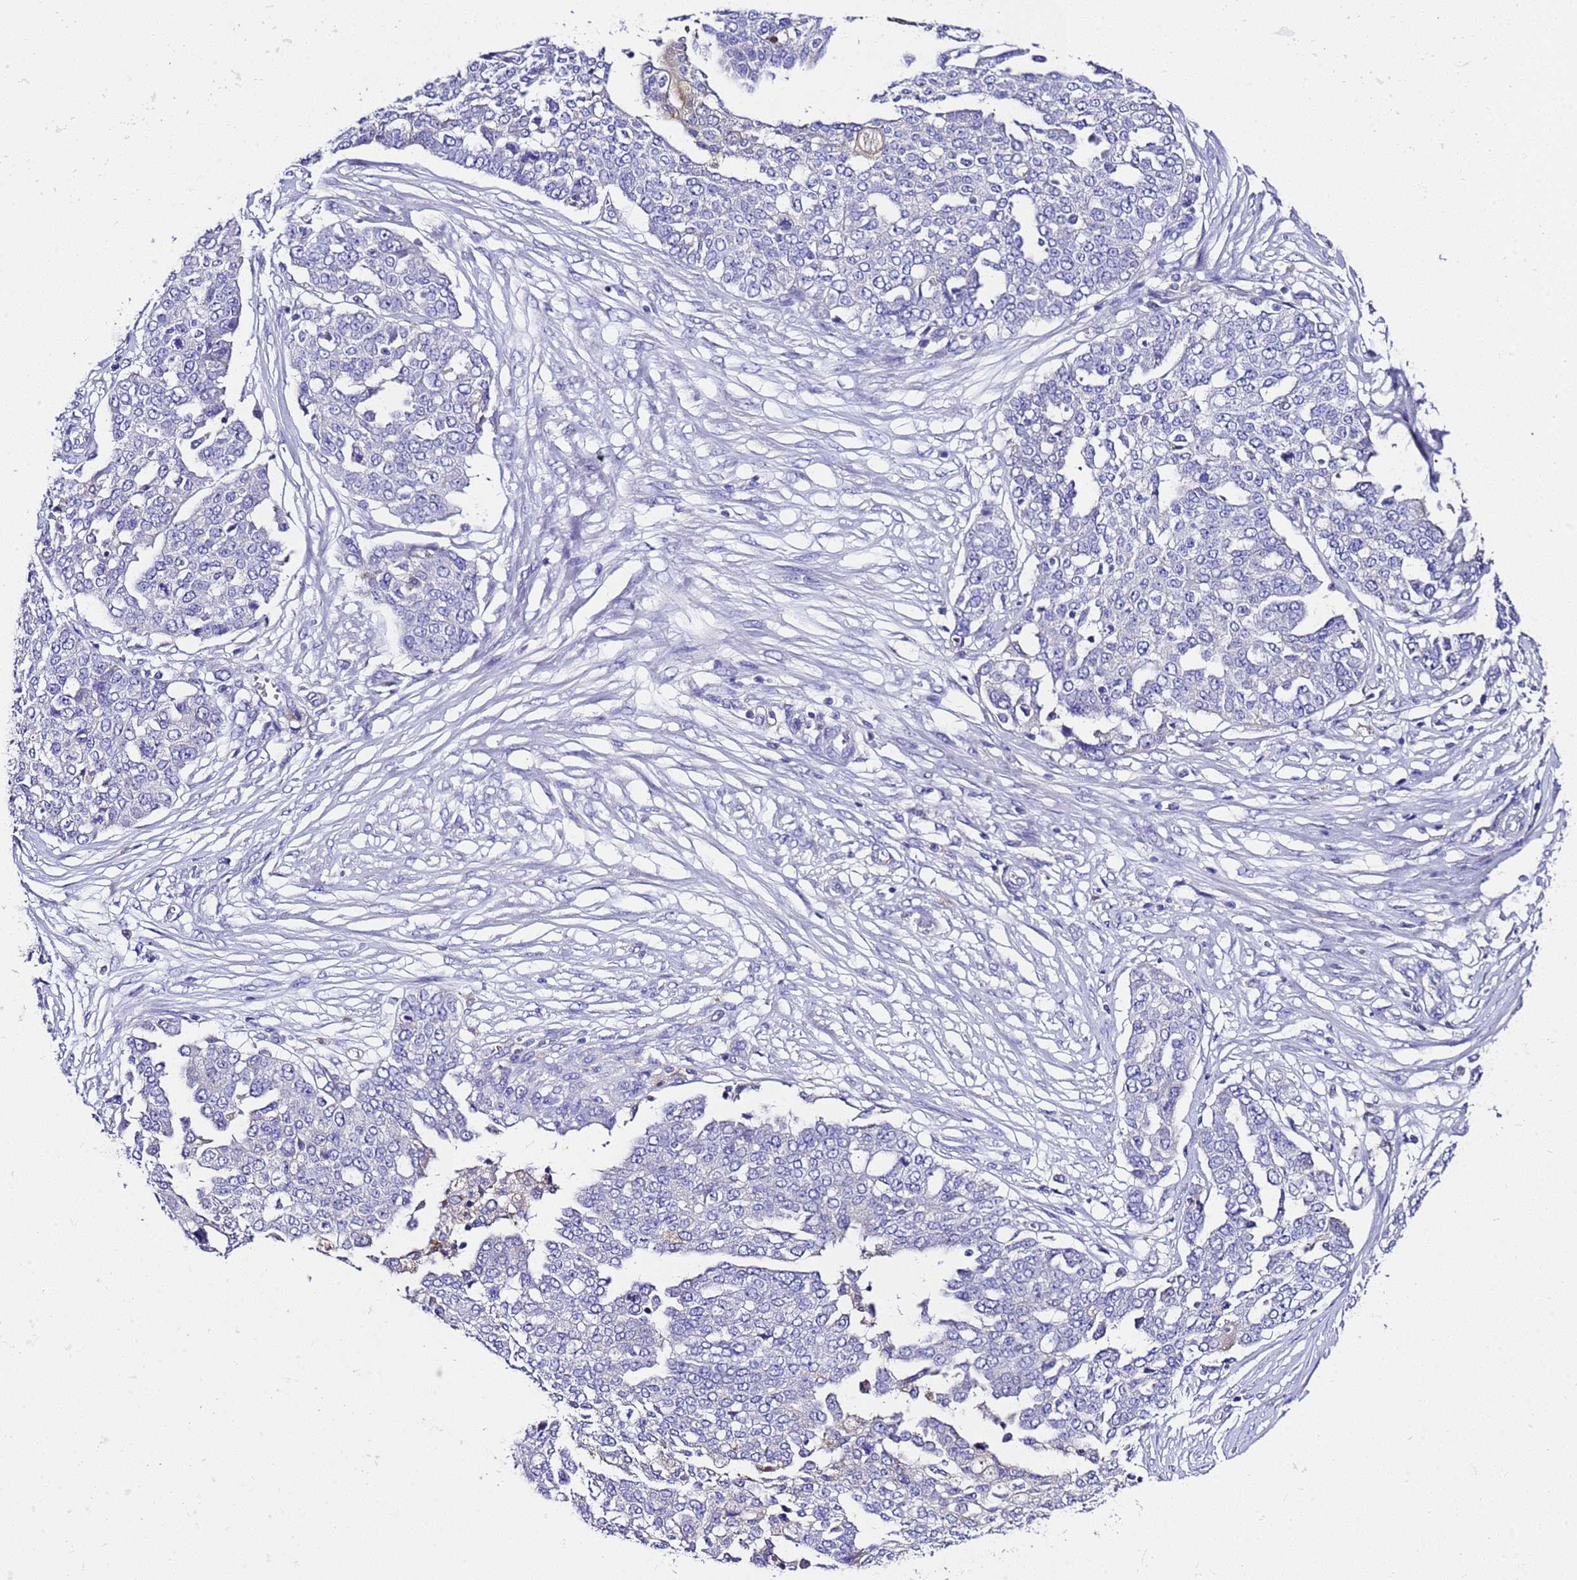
{"staining": {"intensity": "negative", "quantity": "none", "location": "none"}, "tissue": "ovarian cancer", "cell_type": "Tumor cells", "image_type": "cancer", "snomed": [{"axis": "morphology", "description": "Cystadenocarcinoma, serous, NOS"}, {"axis": "topography", "description": "Soft tissue"}, {"axis": "topography", "description": "Ovary"}], "caption": "This is a histopathology image of immunohistochemistry staining of ovarian serous cystadenocarcinoma, which shows no expression in tumor cells.", "gene": "UGT2A1", "patient": {"sex": "female", "age": 57}}